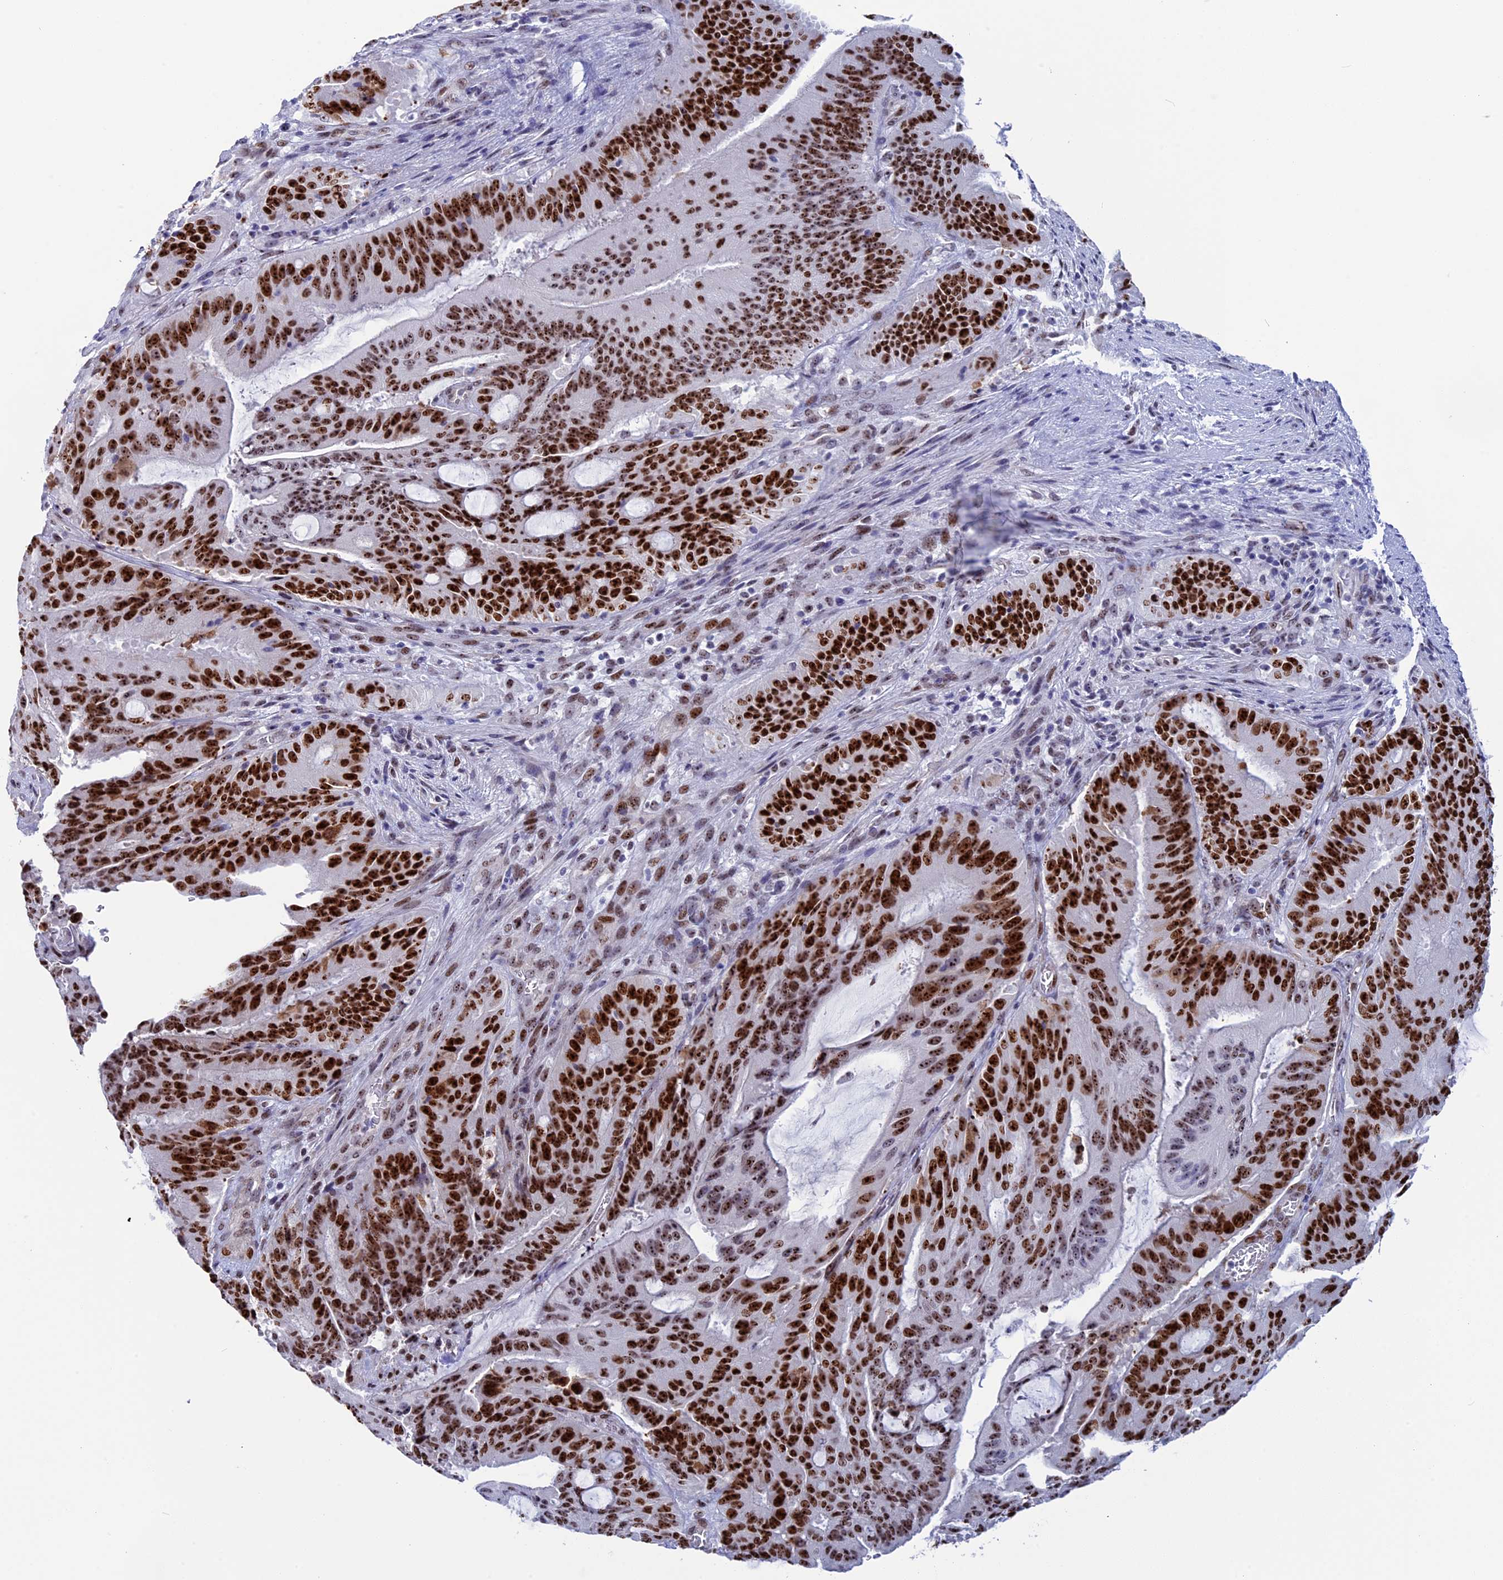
{"staining": {"intensity": "strong", "quantity": ">75%", "location": "nuclear"}, "tissue": "liver cancer", "cell_type": "Tumor cells", "image_type": "cancer", "snomed": [{"axis": "morphology", "description": "Normal tissue, NOS"}, {"axis": "morphology", "description": "Cholangiocarcinoma"}, {"axis": "topography", "description": "Liver"}, {"axis": "topography", "description": "Peripheral nerve tissue"}], "caption": "Immunohistochemical staining of liver cancer (cholangiocarcinoma) shows high levels of strong nuclear staining in approximately >75% of tumor cells. (Stains: DAB (3,3'-diaminobenzidine) in brown, nuclei in blue, Microscopy: brightfield microscopy at high magnification).", "gene": "CCDC86", "patient": {"sex": "female", "age": 73}}